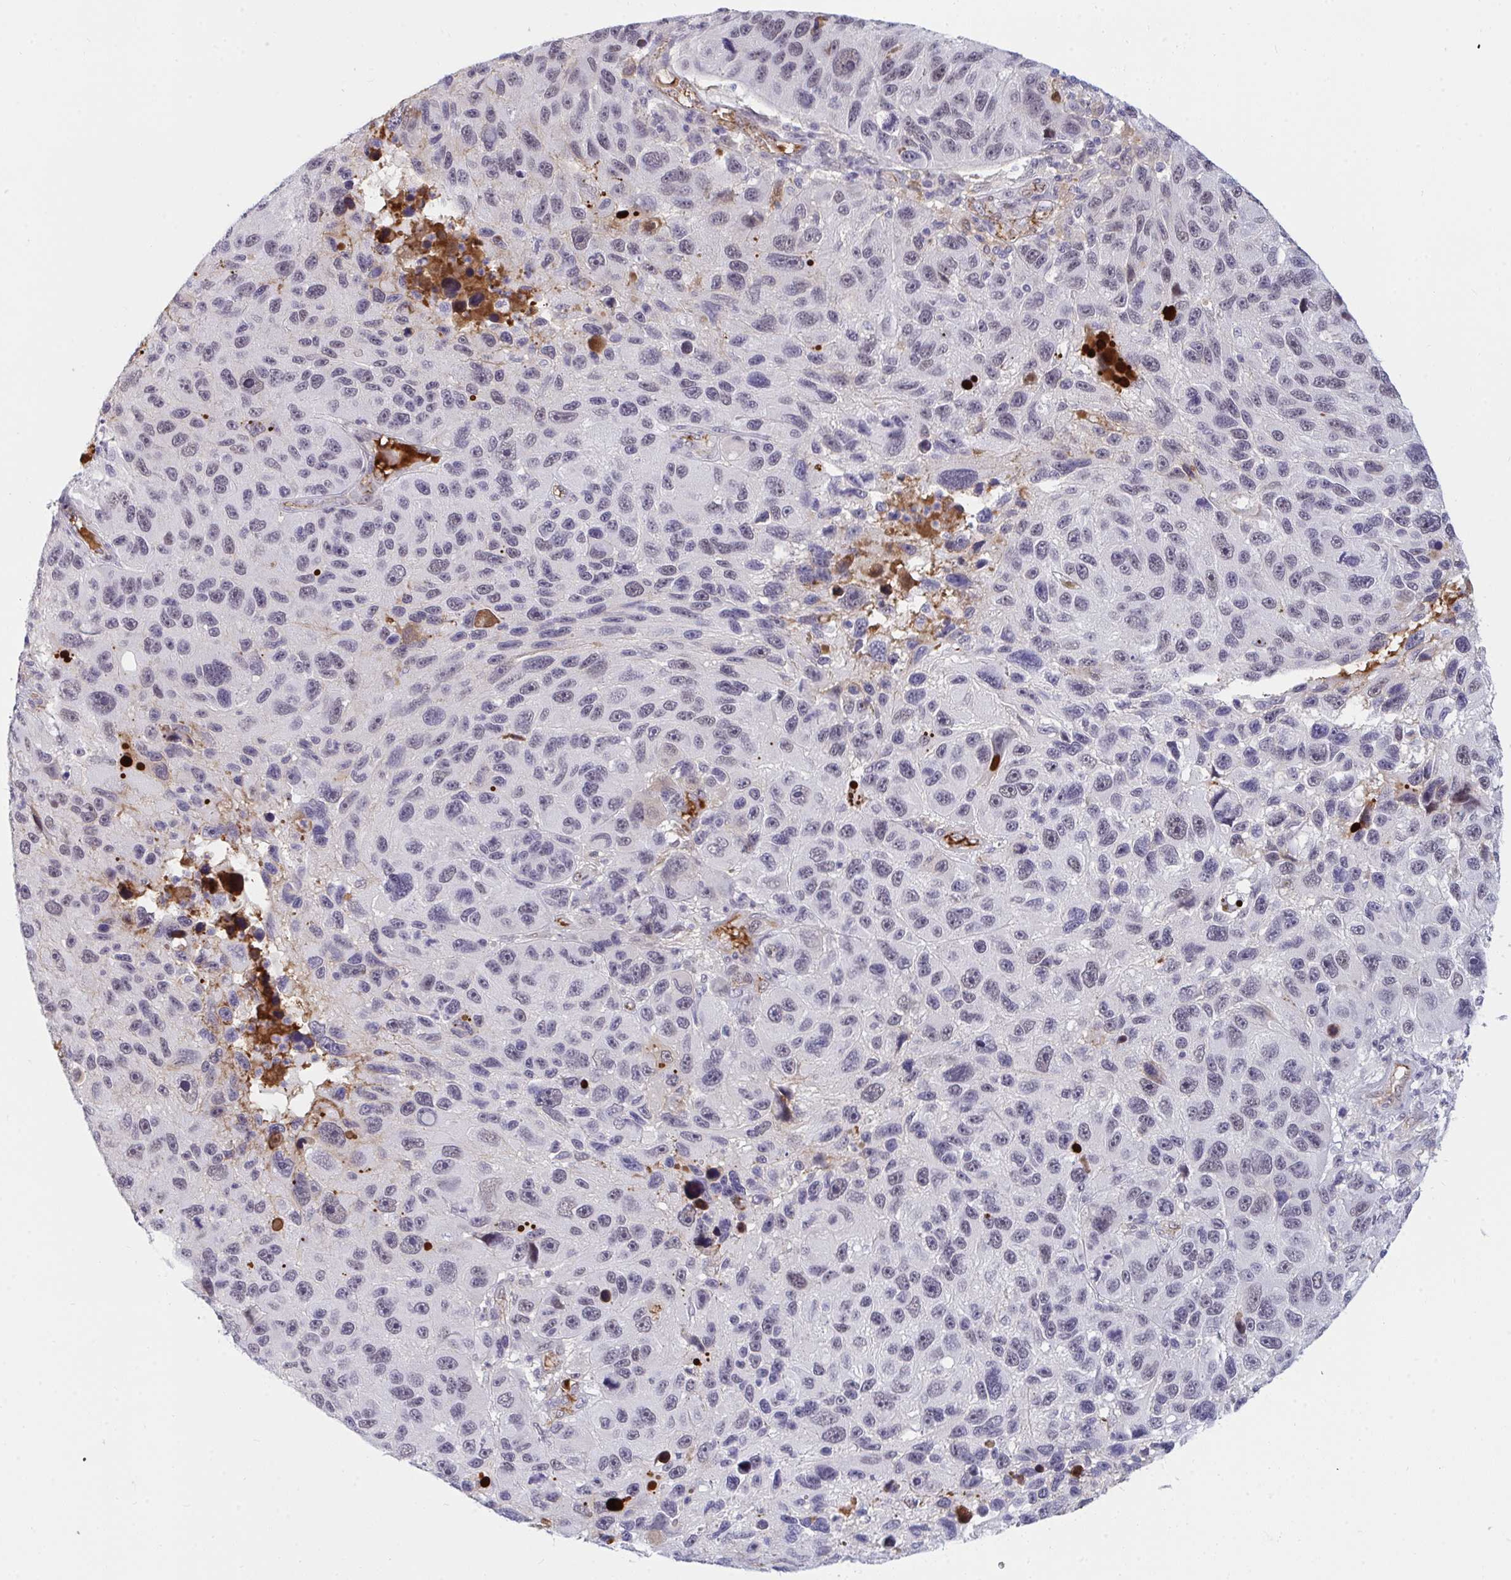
{"staining": {"intensity": "negative", "quantity": "none", "location": "none"}, "tissue": "melanoma", "cell_type": "Tumor cells", "image_type": "cancer", "snomed": [{"axis": "morphology", "description": "Malignant melanoma, NOS"}, {"axis": "topography", "description": "Skin"}], "caption": "Melanoma was stained to show a protein in brown. There is no significant positivity in tumor cells. (DAB immunohistochemistry (IHC) with hematoxylin counter stain).", "gene": "DSCAML1", "patient": {"sex": "male", "age": 53}}